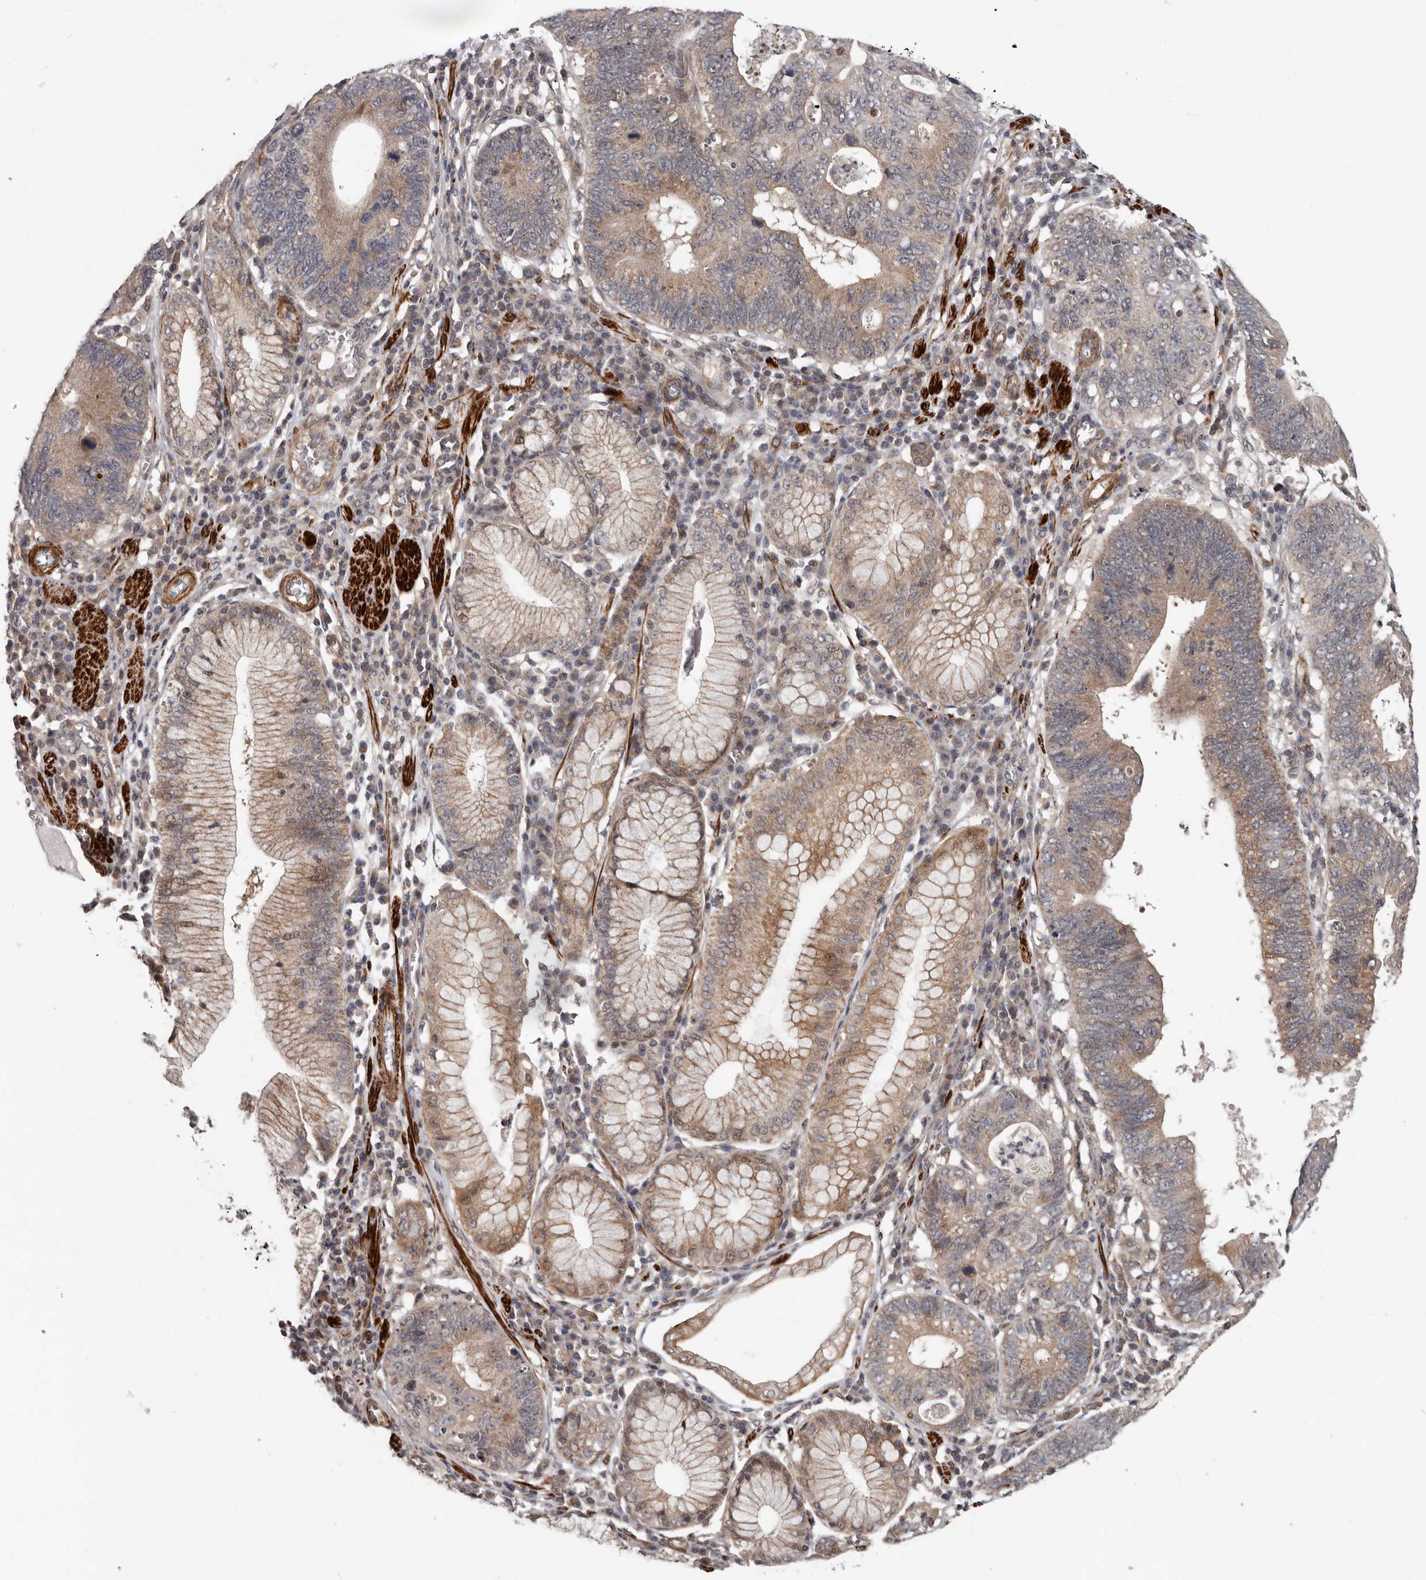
{"staining": {"intensity": "weak", "quantity": ">75%", "location": "cytoplasmic/membranous"}, "tissue": "stomach cancer", "cell_type": "Tumor cells", "image_type": "cancer", "snomed": [{"axis": "morphology", "description": "Adenocarcinoma, NOS"}, {"axis": "topography", "description": "Stomach"}], "caption": "Protein positivity by immunohistochemistry exhibits weak cytoplasmic/membranous positivity in approximately >75% of tumor cells in stomach adenocarcinoma.", "gene": "FGFR4", "patient": {"sex": "male", "age": 59}}